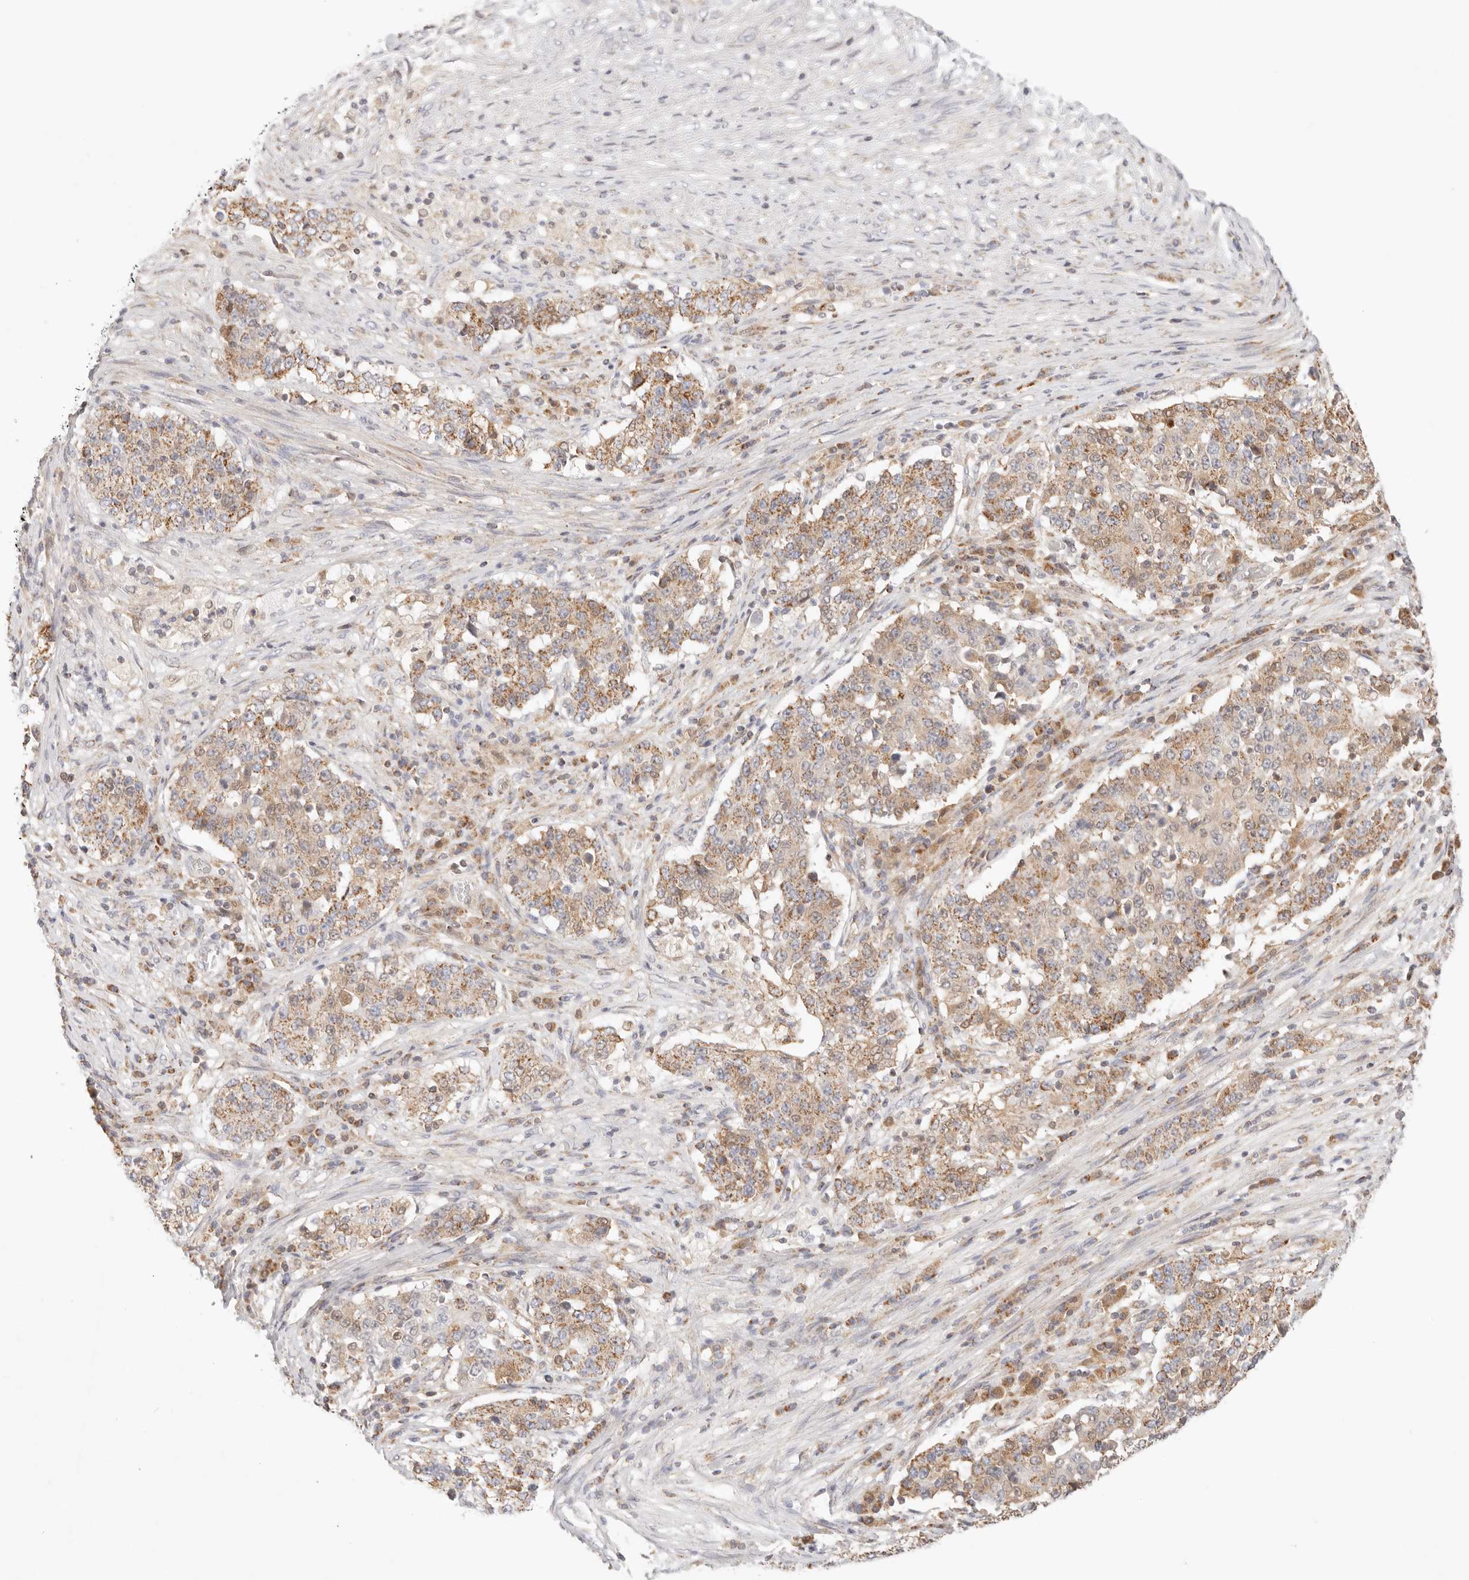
{"staining": {"intensity": "moderate", "quantity": ">75%", "location": "cytoplasmic/membranous"}, "tissue": "stomach cancer", "cell_type": "Tumor cells", "image_type": "cancer", "snomed": [{"axis": "morphology", "description": "Adenocarcinoma, NOS"}, {"axis": "topography", "description": "Stomach"}], "caption": "Stomach cancer (adenocarcinoma) stained for a protein demonstrates moderate cytoplasmic/membranous positivity in tumor cells.", "gene": "COA6", "patient": {"sex": "male", "age": 59}}